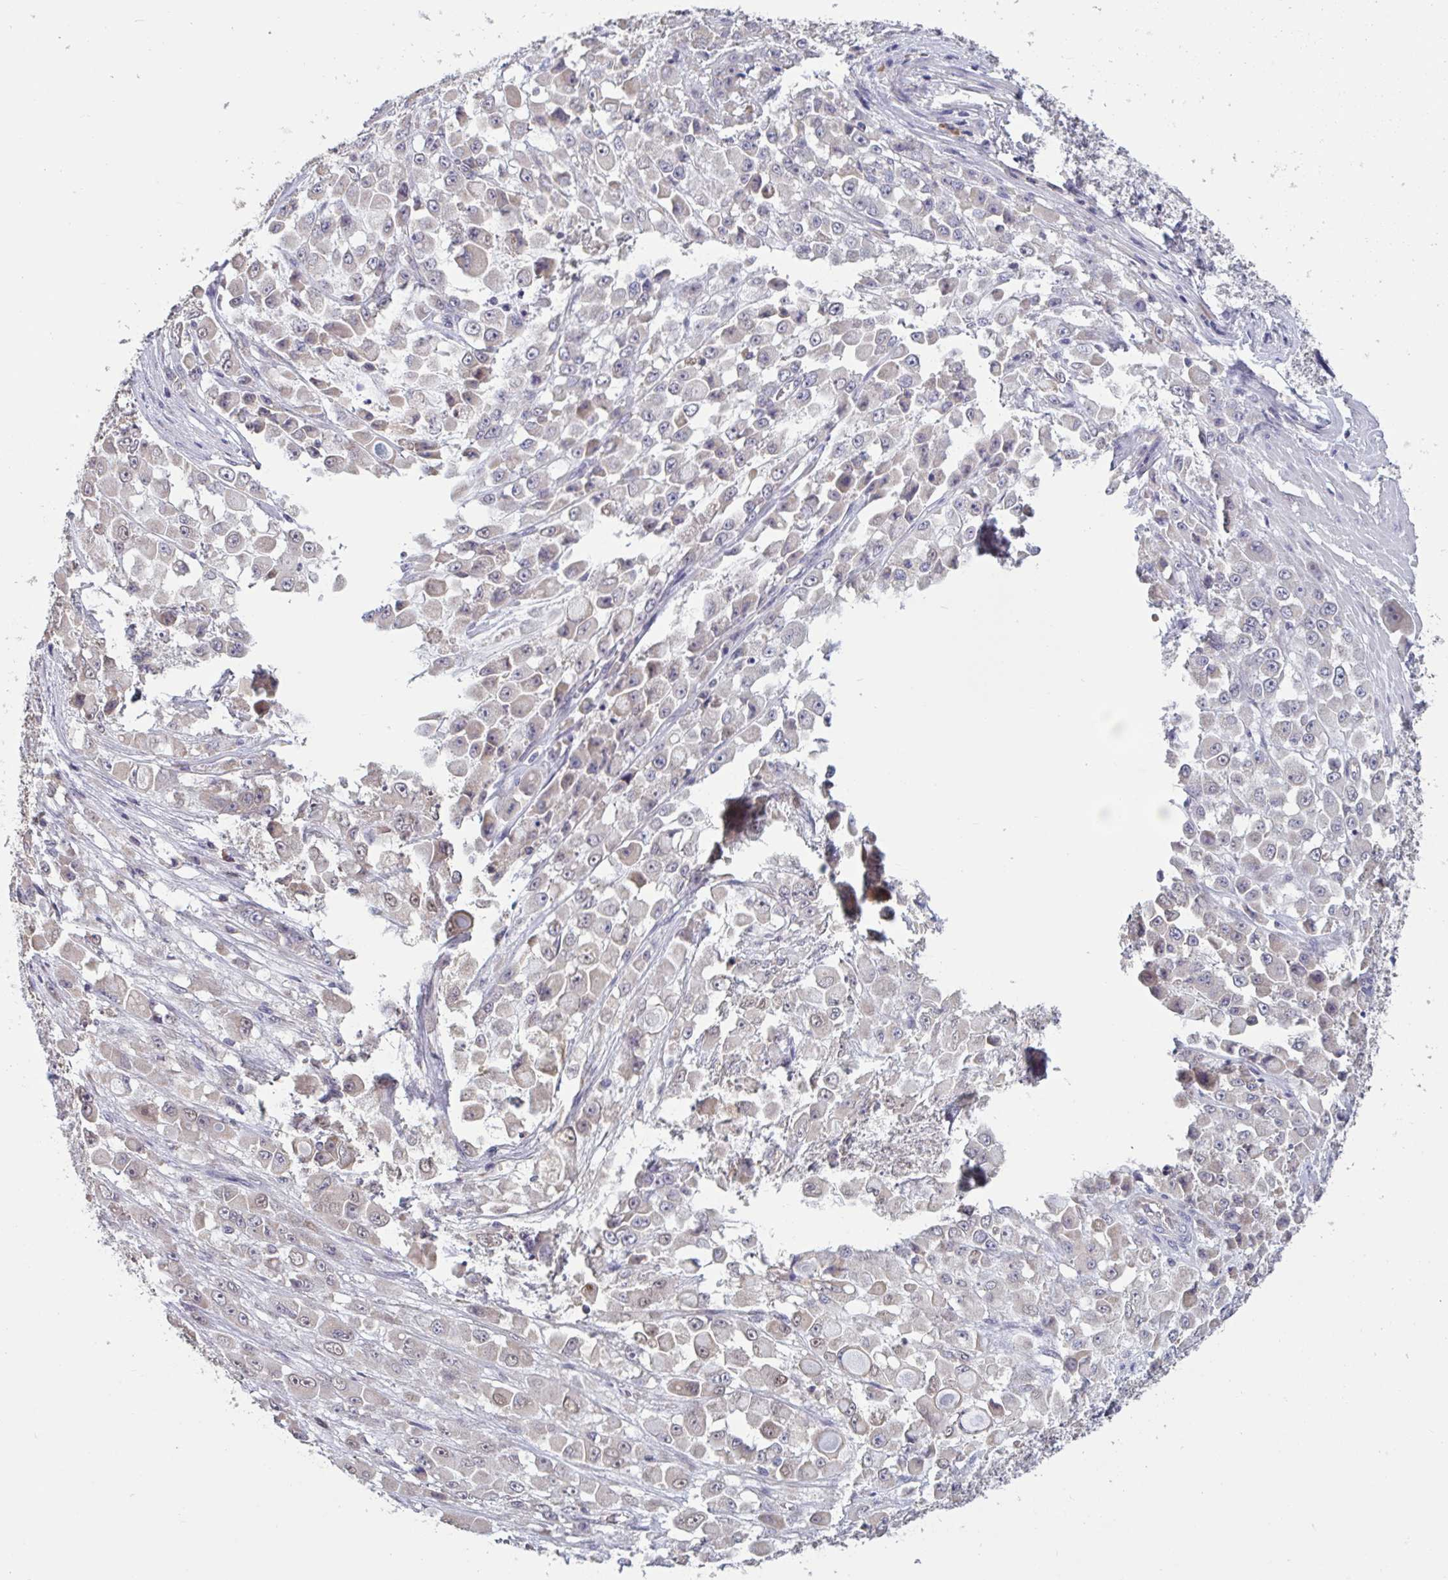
{"staining": {"intensity": "negative", "quantity": "none", "location": "none"}, "tissue": "stomach cancer", "cell_type": "Tumor cells", "image_type": "cancer", "snomed": [{"axis": "morphology", "description": "Adenocarcinoma, NOS"}, {"axis": "topography", "description": "Stomach"}], "caption": "High magnification brightfield microscopy of stomach adenocarcinoma stained with DAB (3,3'-diaminobenzidine) (brown) and counterstained with hematoxylin (blue): tumor cells show no significant expression. Brightfield microscopy of immunohistochemistry (IHC) stained with DAB (brown) and hematoxylin (blue), captured at high magnification.", "gene": "CD1E", "patient": {"sex": "female", "age": 76}}